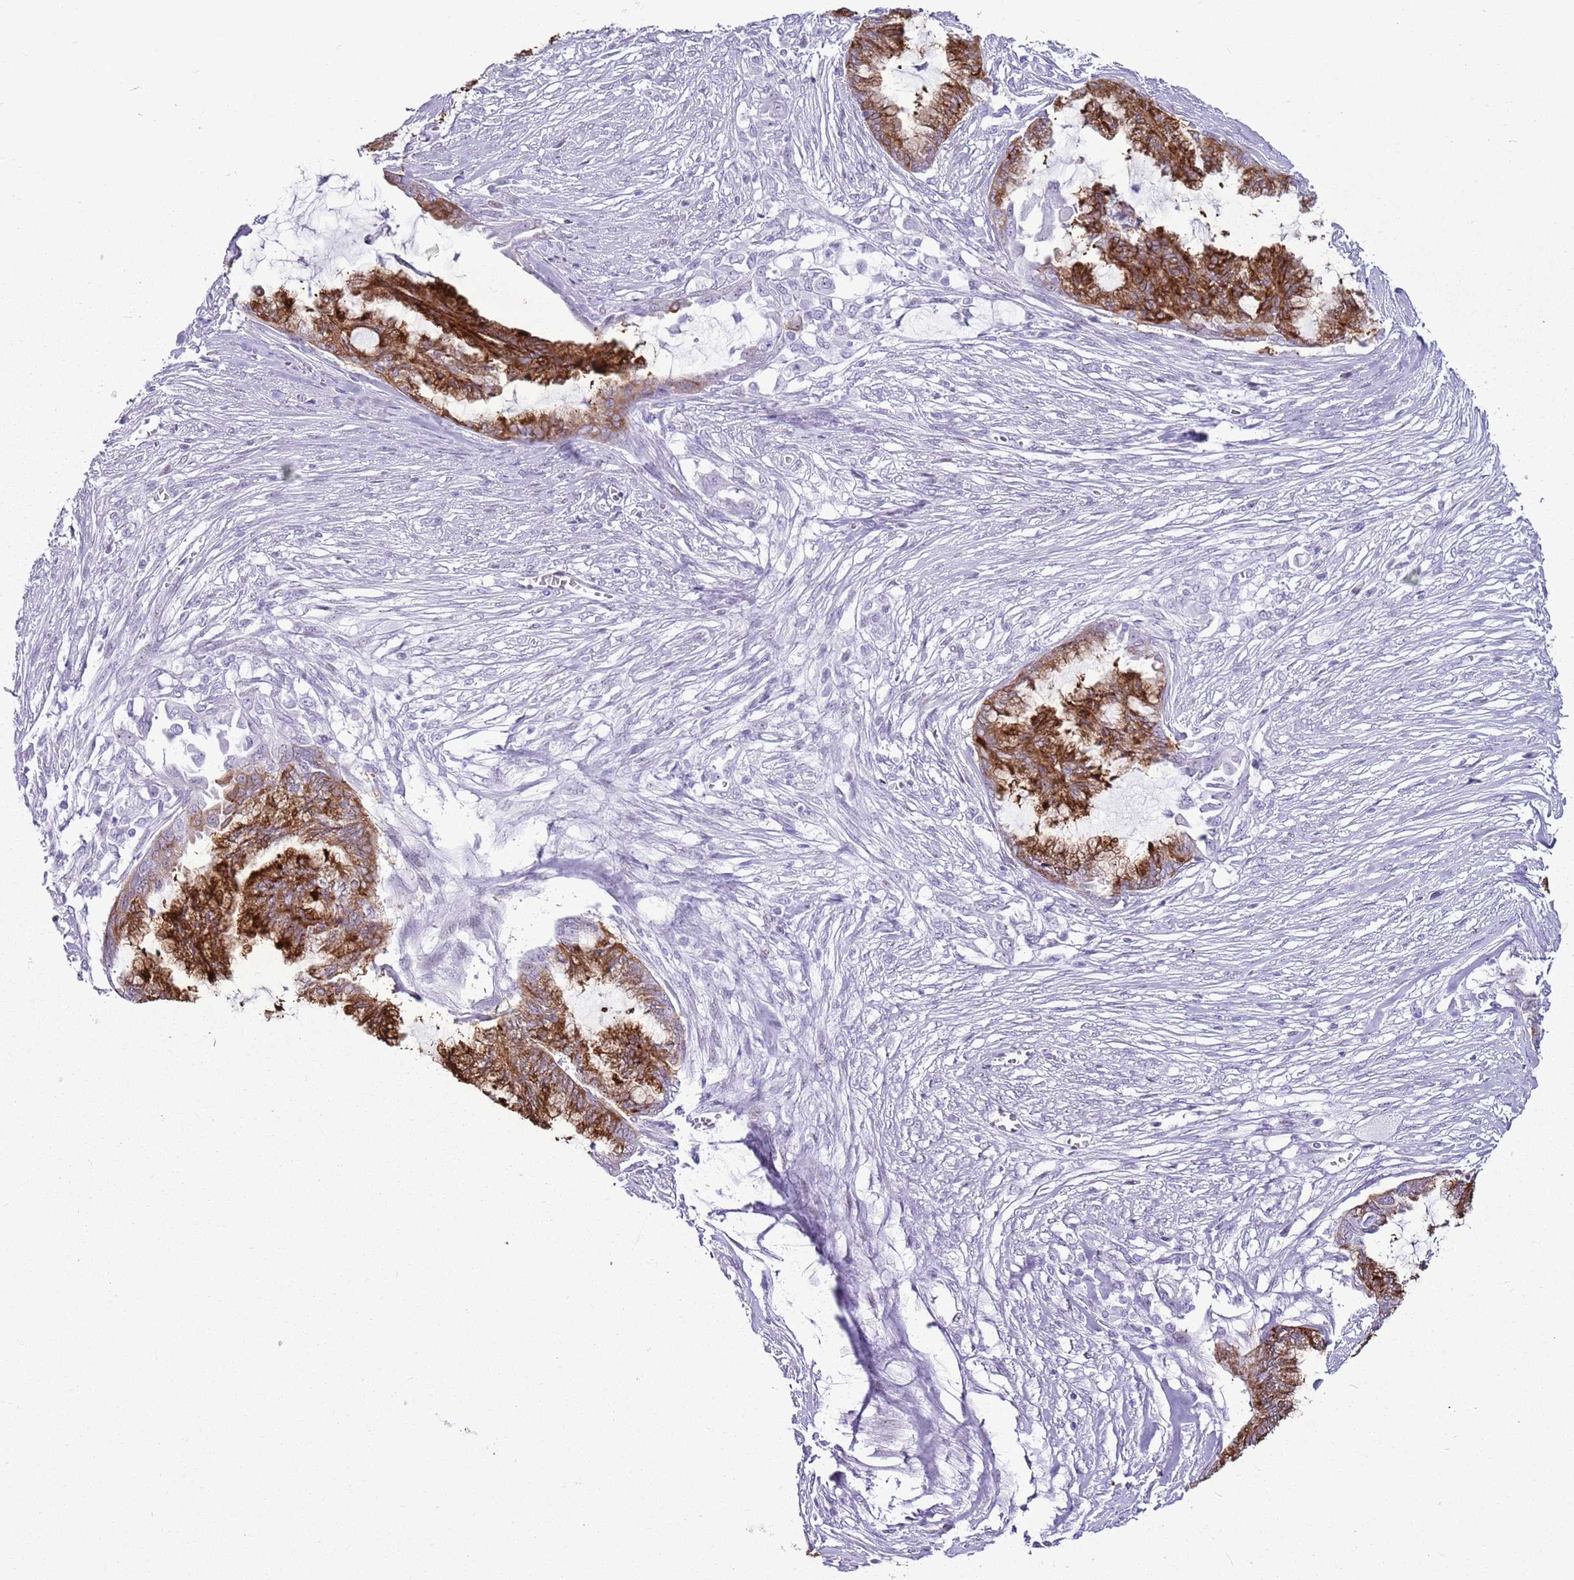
{"staining": {"intensity": "strong", "quantity": ">75%", "location": "cytoplasmic/membranous"}, "tissue": "endometrial cancer", "cell_type": "Tumor cells", "image_type": "cancer", "snomed": [{"axis": "morphology", "description": "Adenocarcinoma, NOS"}, {"axis": "topography", "description": "Endometrium"}], "caption": "Strong cytoplasmic/membranous positivity for a protein is appreciated in about >75% of tumor cells of adenocarcinoma (endometrial) using IHC.", "gene": "ASIP", "patient": {"sex": "female", "age": 86}}